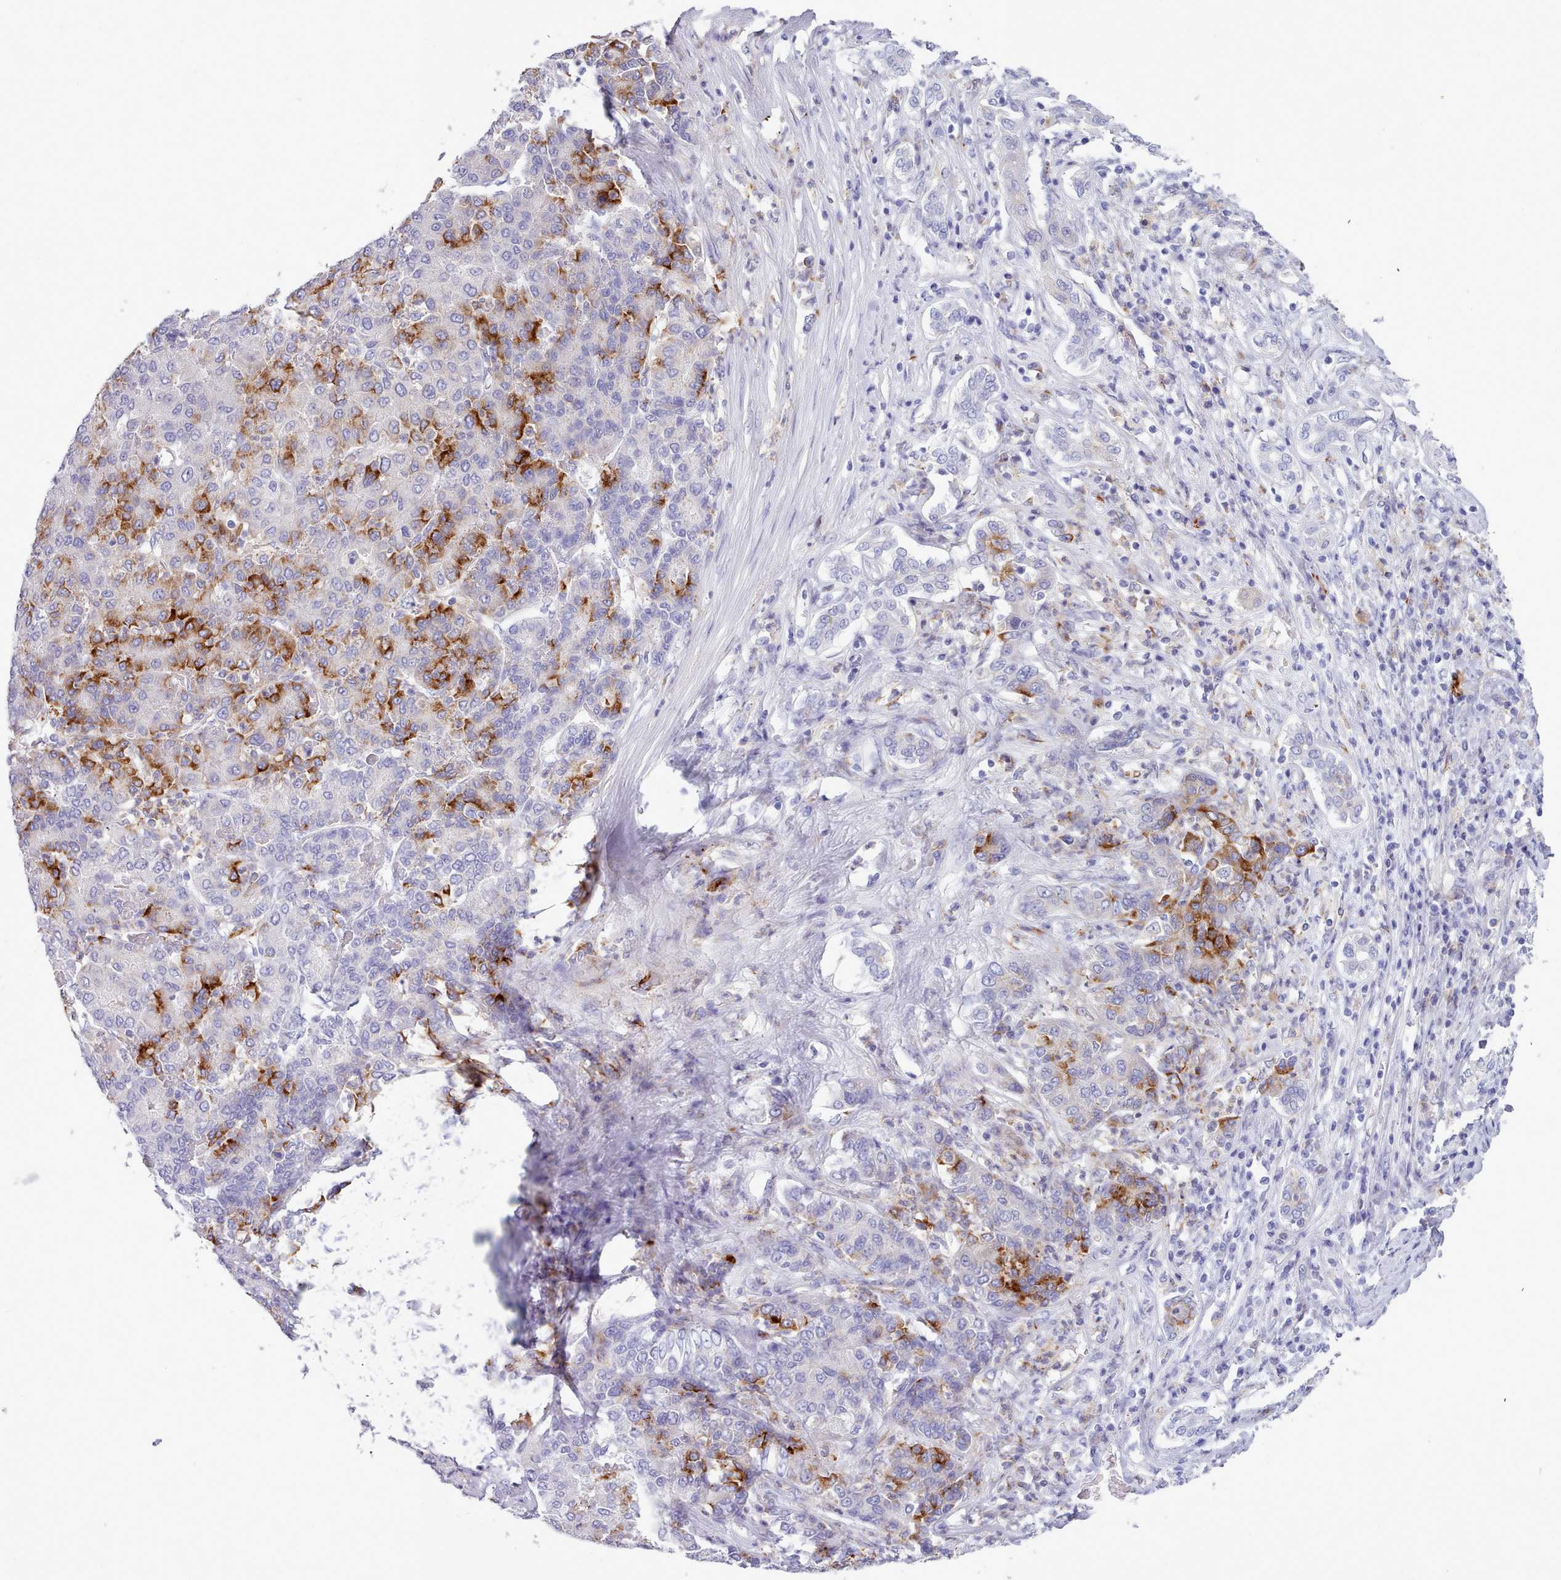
{"staining": {"intensity": "strong", "quantity": "25%-75%", "location": "cytoplasmic/membranous"}, "tissue": "liver cancer", "cell_type": "Tumor cells", "image_type": "cancer", "snomed": [{"axis": "morphology", "description": "Carcinoma, Hepatocellular, NOS"}, {"axis": "topography", "description": "Liver"}], "caption": "A high amount of strong cytoplasmic/membranous positivity is seen in about 25%-75% of tumor cells in liver cancer (hepatocellular carcinoma) tissue. (DAB (3,3'-diaminobenzidine) IHC with brightfield microscopy, high magnification).", "gene": "NKX1-2", "patient": {"sex": "male", "age": 65}}